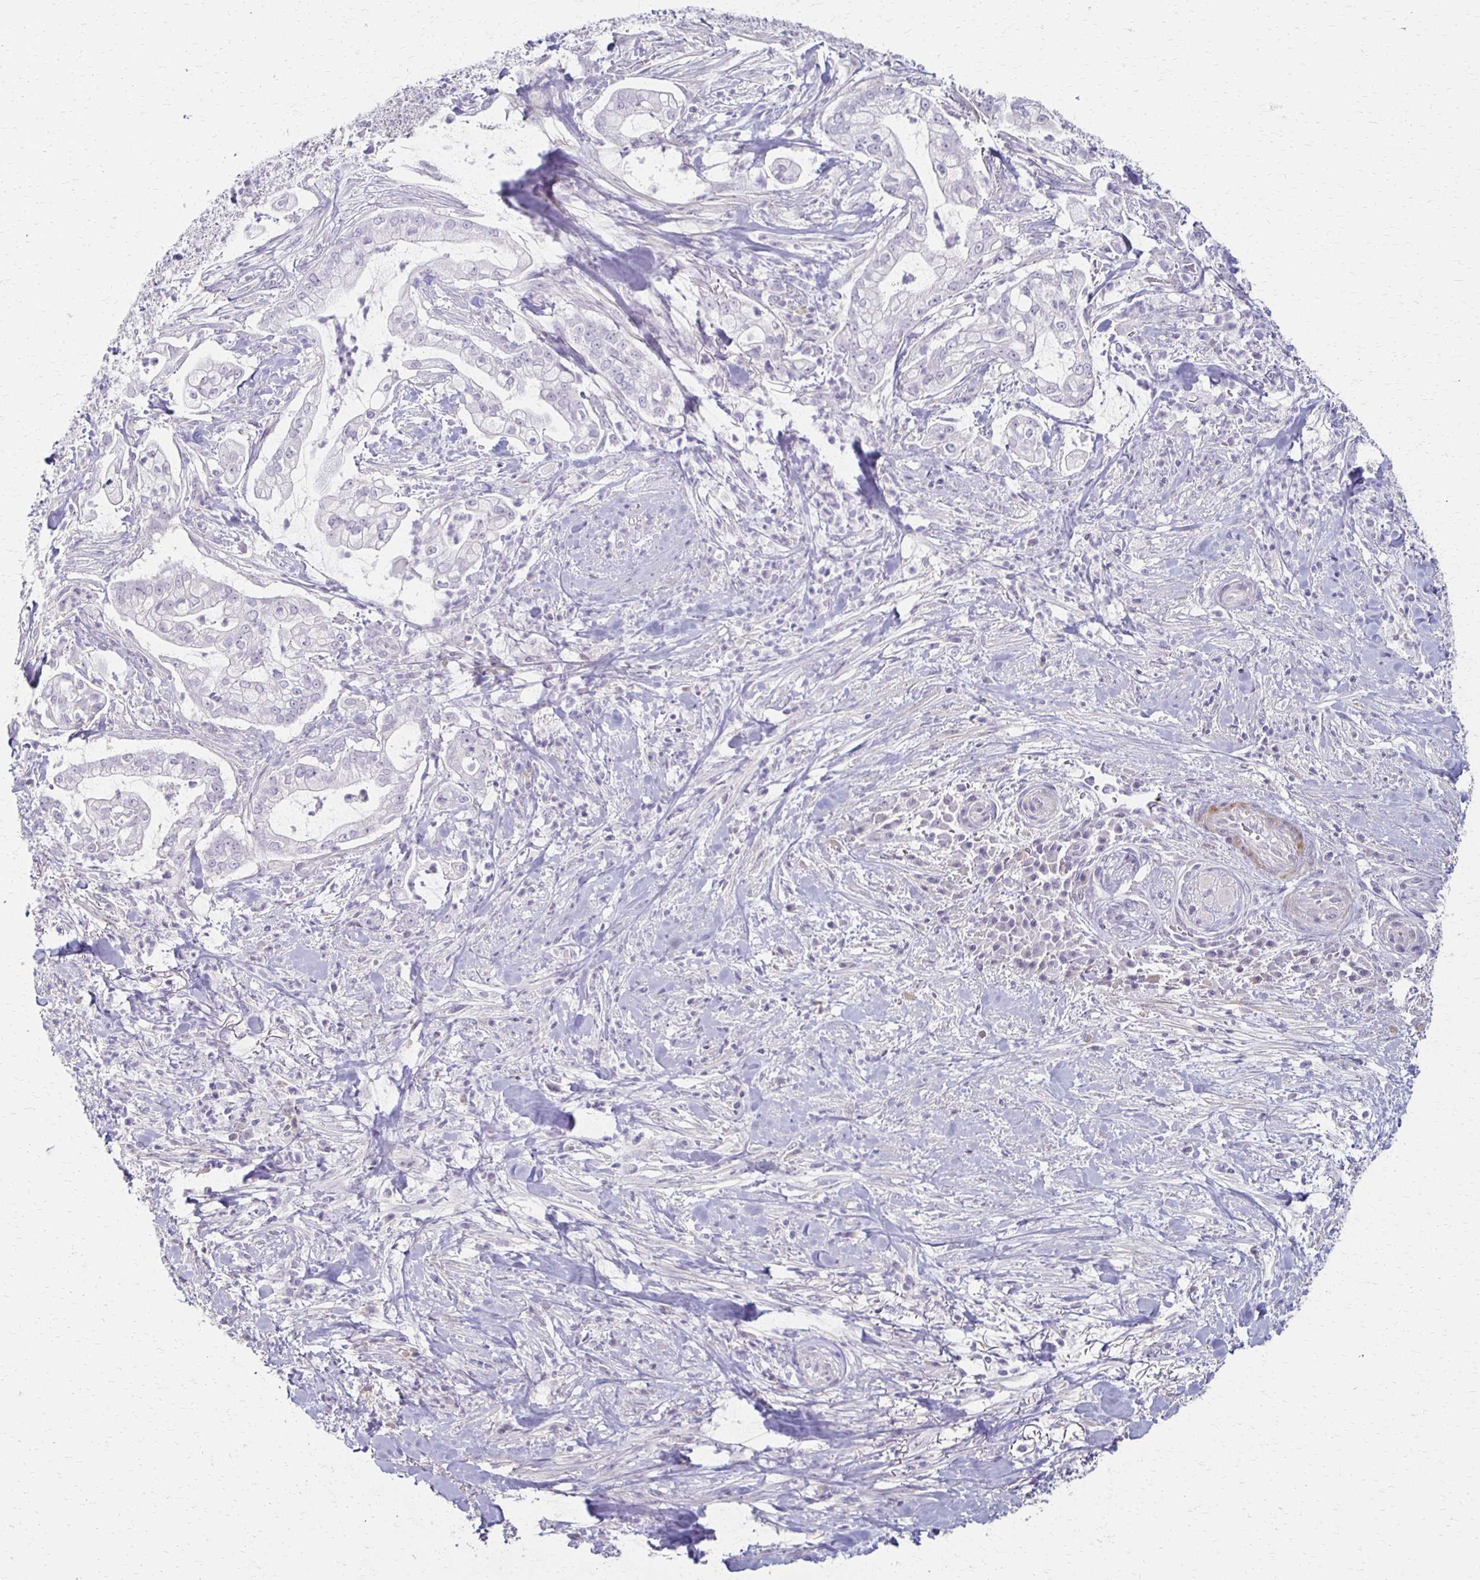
{"staining": {"intensity": "negative", "quantity": "none", "location": "none"}, "tissue": "pancreatic cancer", "cell_type": "Tumor cells", "image_type": "cancer", "snomed": [{"axis": "morphology", "description": "Adenocarcinoma, NOS"}, {"axis": "topography", "description": "Pancreas"}], "caption": "There is no significant staining in tumor cells of pancreatic adenocarcinoma.", "gene": "FOXO4", "patient": {"sex": "female", "age": 69}}